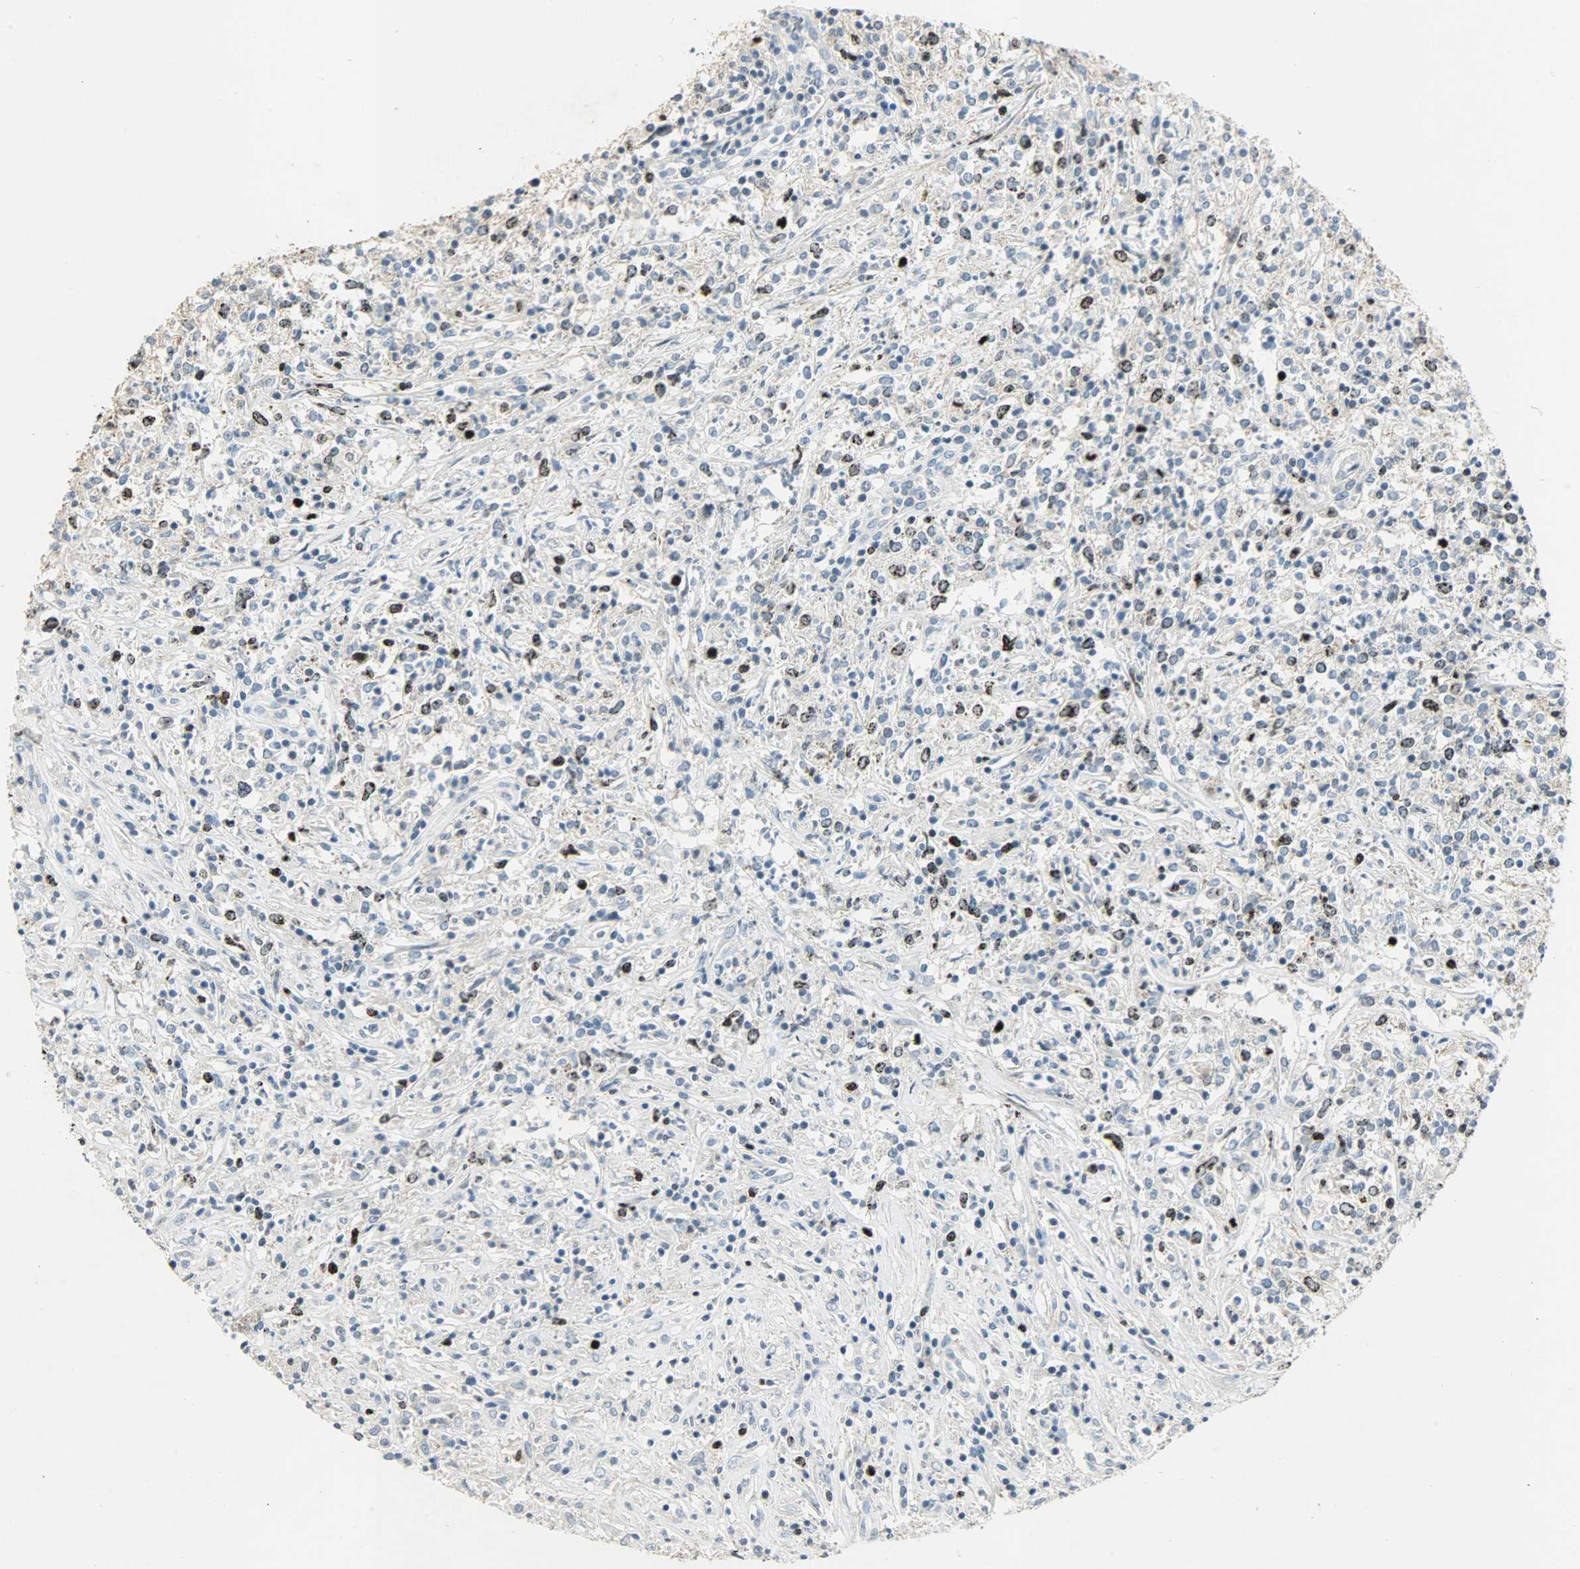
{"staining": {"intensity": "moderate", "quantity": "25%-75%", "location": "nuclear"}, "tissue": "lymphoma", "cell_type": "Tumor cells", "image_type": "cancer", "snomed": [{"axis": "morphology", "description": "Malignant lymphoma, non-Hodgkin's type, High grade"}, {"axis": "topography", "description": "Lymph node"}], "caption": "High-grade malignant lymphoma, non-Hodgkin's type tissue demonstrates moderate nuclear staining in about 25%-75% of tumor cells, visualized by immunohistochemistry.", "gene": "AURKB", "patient": {"sex": "female", "age": 84}}